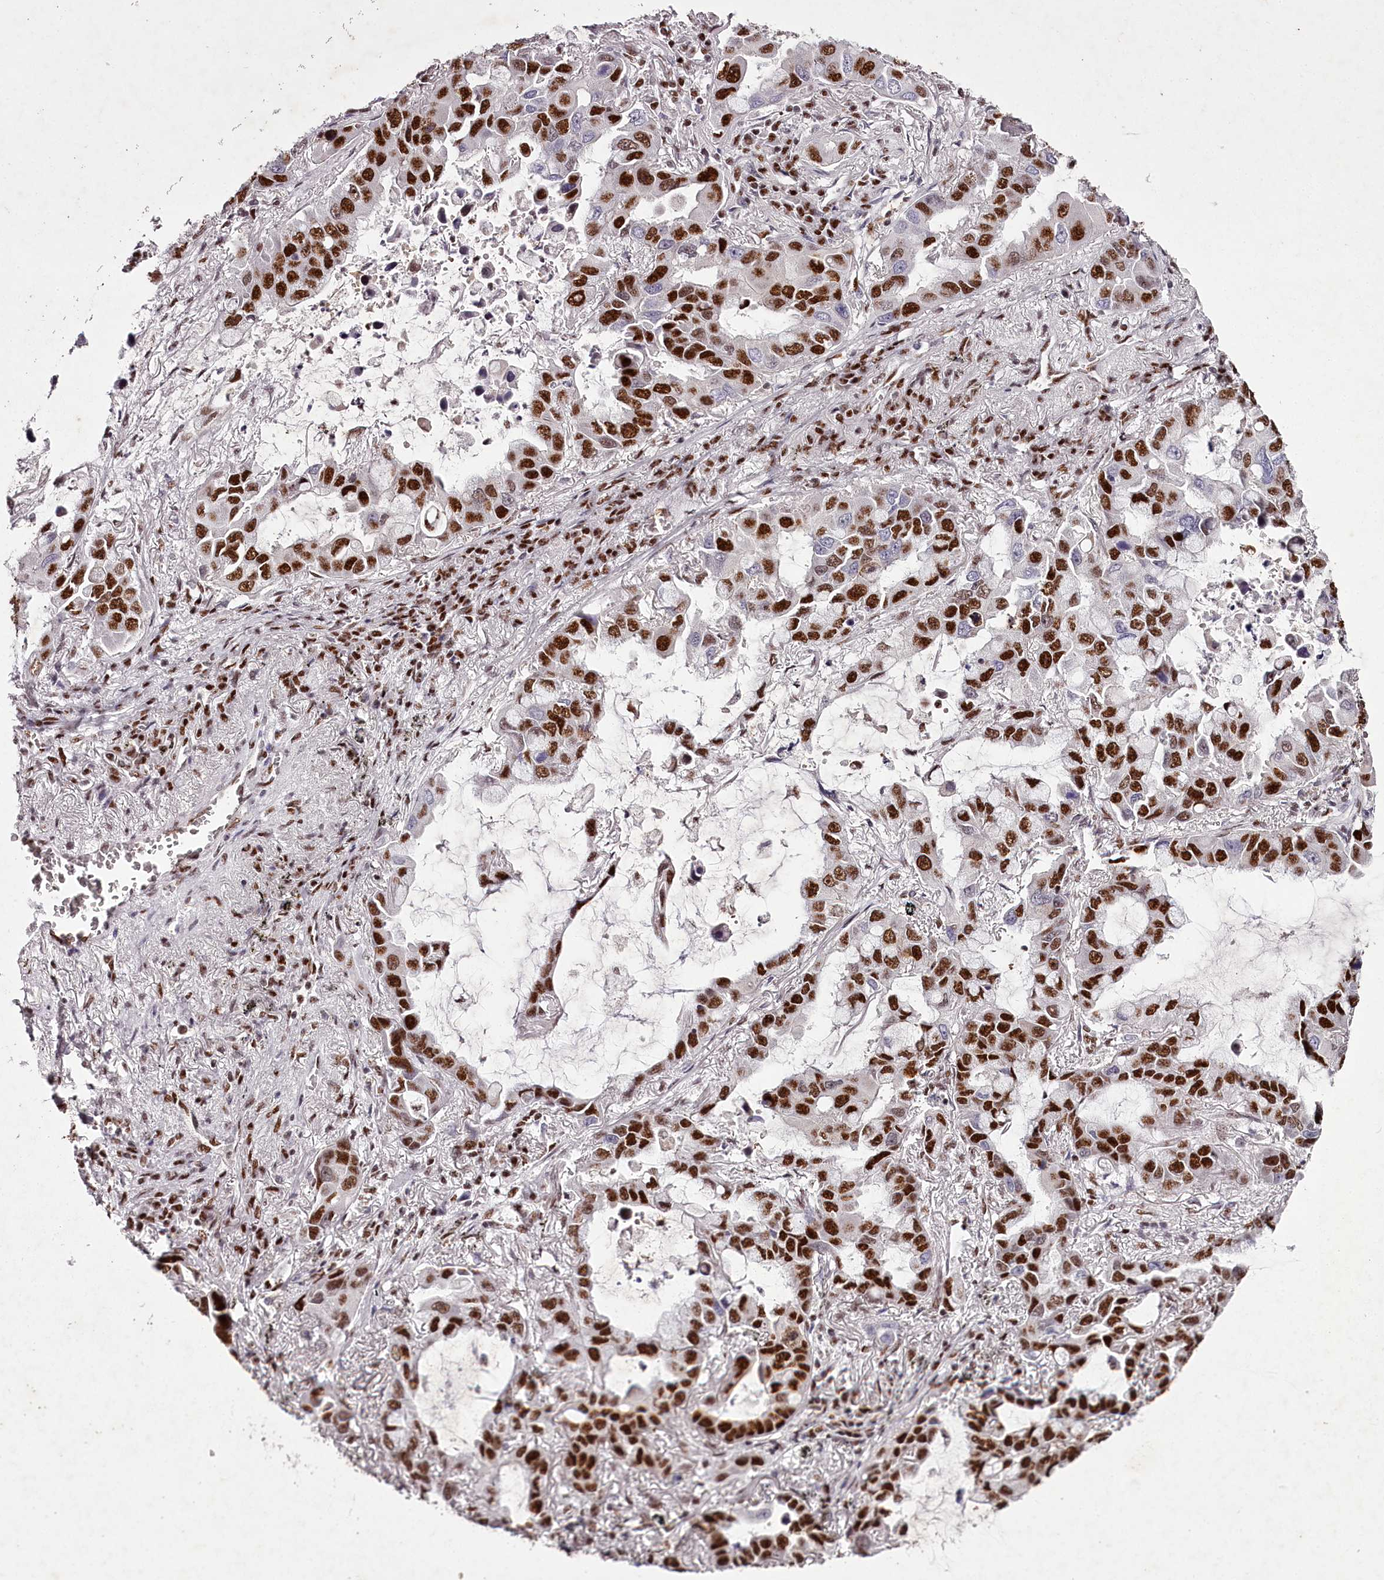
{"staining": {"intensity": "strong", "quantity": ">75%", "location": "nuclear"}, "tissue": "lung cancer", "cell_type": "Tumor cells", "image_type": "cancer", "snomed": [{"axis": "morphology", "description": "Adenocarcinoma, NOS"}, {"axis": "topography", "description": "Lung"}], "caption": "Adenocarcinoma (lung) stained with a protein marker shows strong staining in tumor cells.", "gene": "PSPC1", "patient": {"sex": "male", "age": 64}}